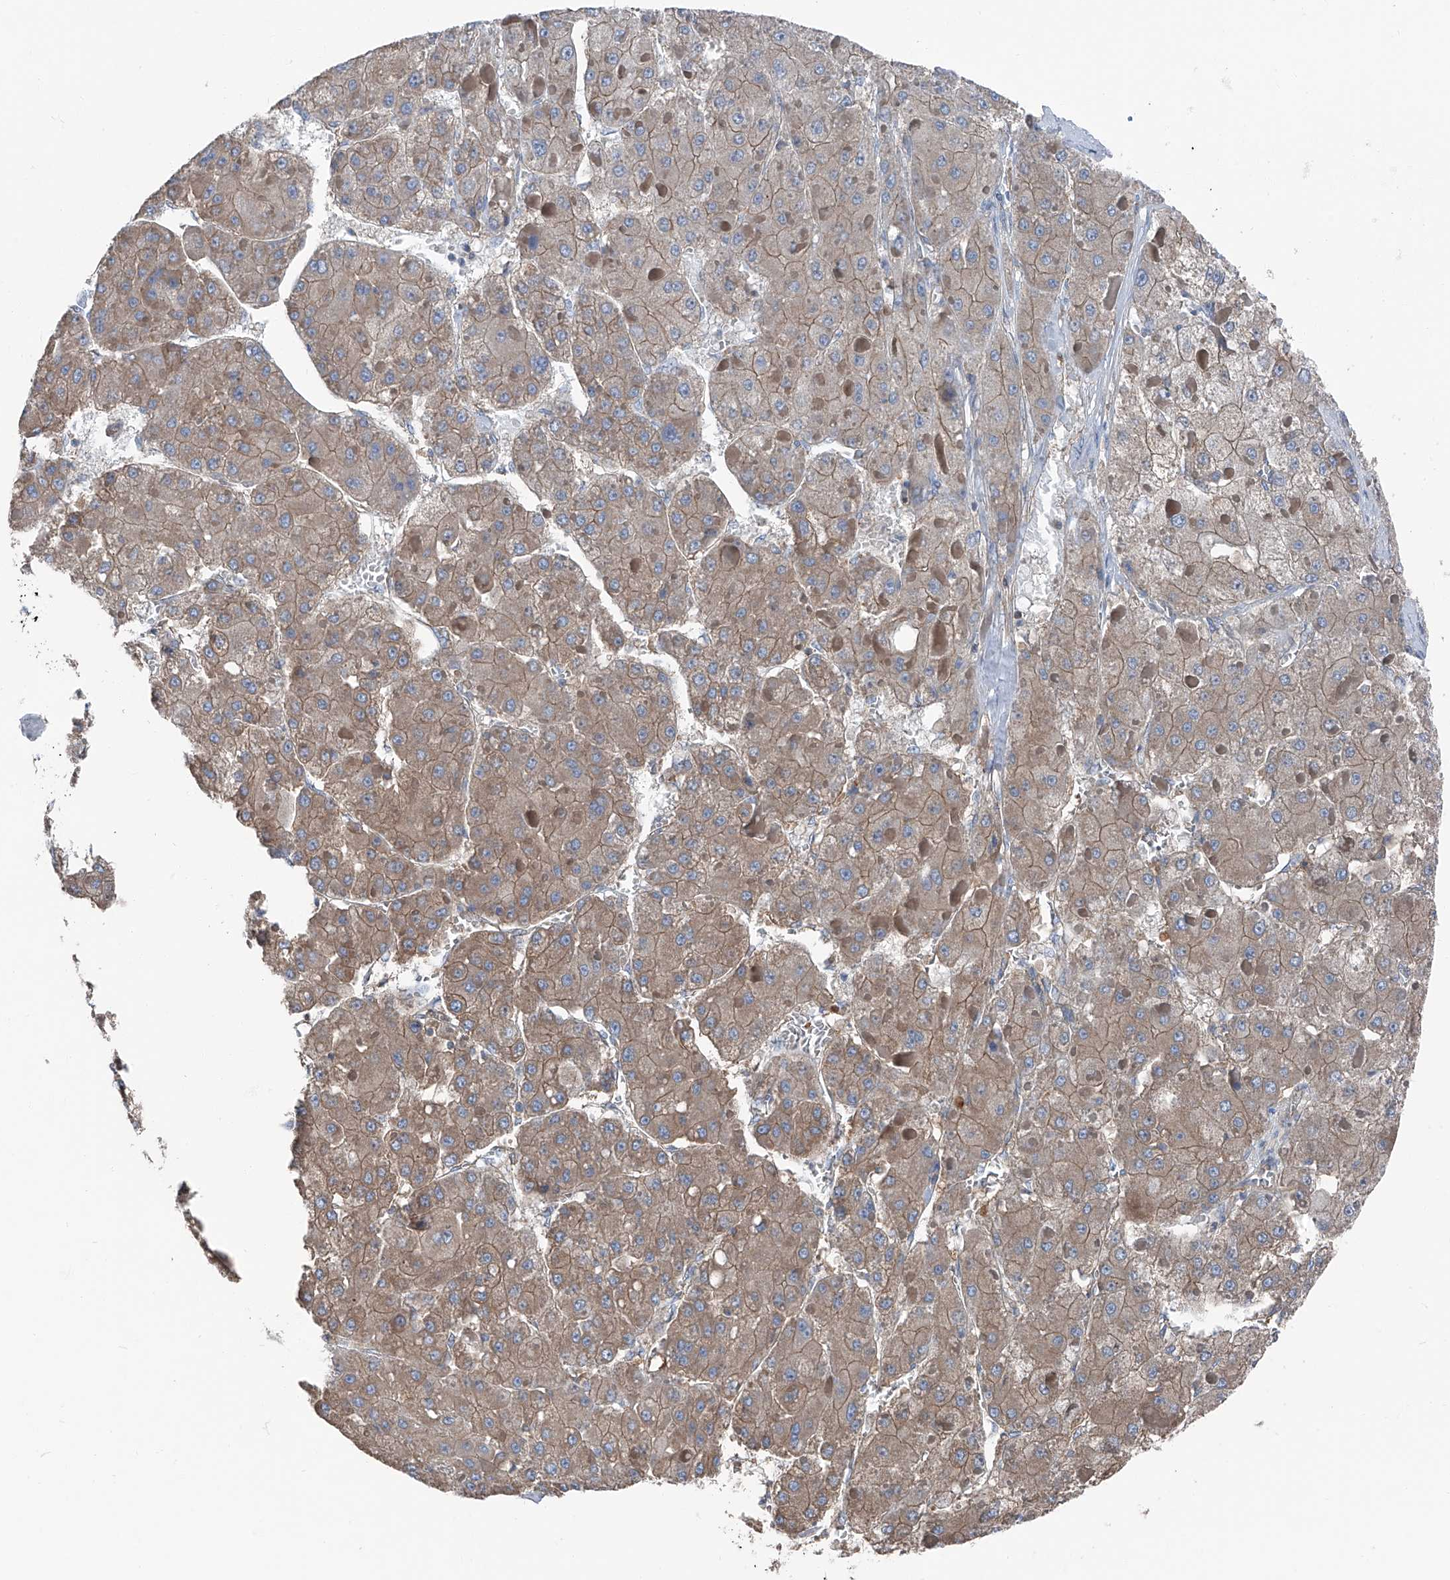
{"staining": {"intensity": "weak", "quantity": "25%-75%", "location": "cytoplasmic/membranous"}, "tissue": "liver cancer", "cell_type": "Tumor cells", "image_type": "cancer", "snomed": [{"axis": "morphology", "description": "Carcinoma, Hepatocellular, NOS"}, {"axis": "topography", "description": "Liver"}], "caption": "Liver hepatocellular carcinoma stained for a protein (brown) demonstrates weak cytoplasmic/membranous positive staining in about 25%-75% of tumor cells.", "gene": "GPR142", "patient": {"sex": "female", "age": 73}}